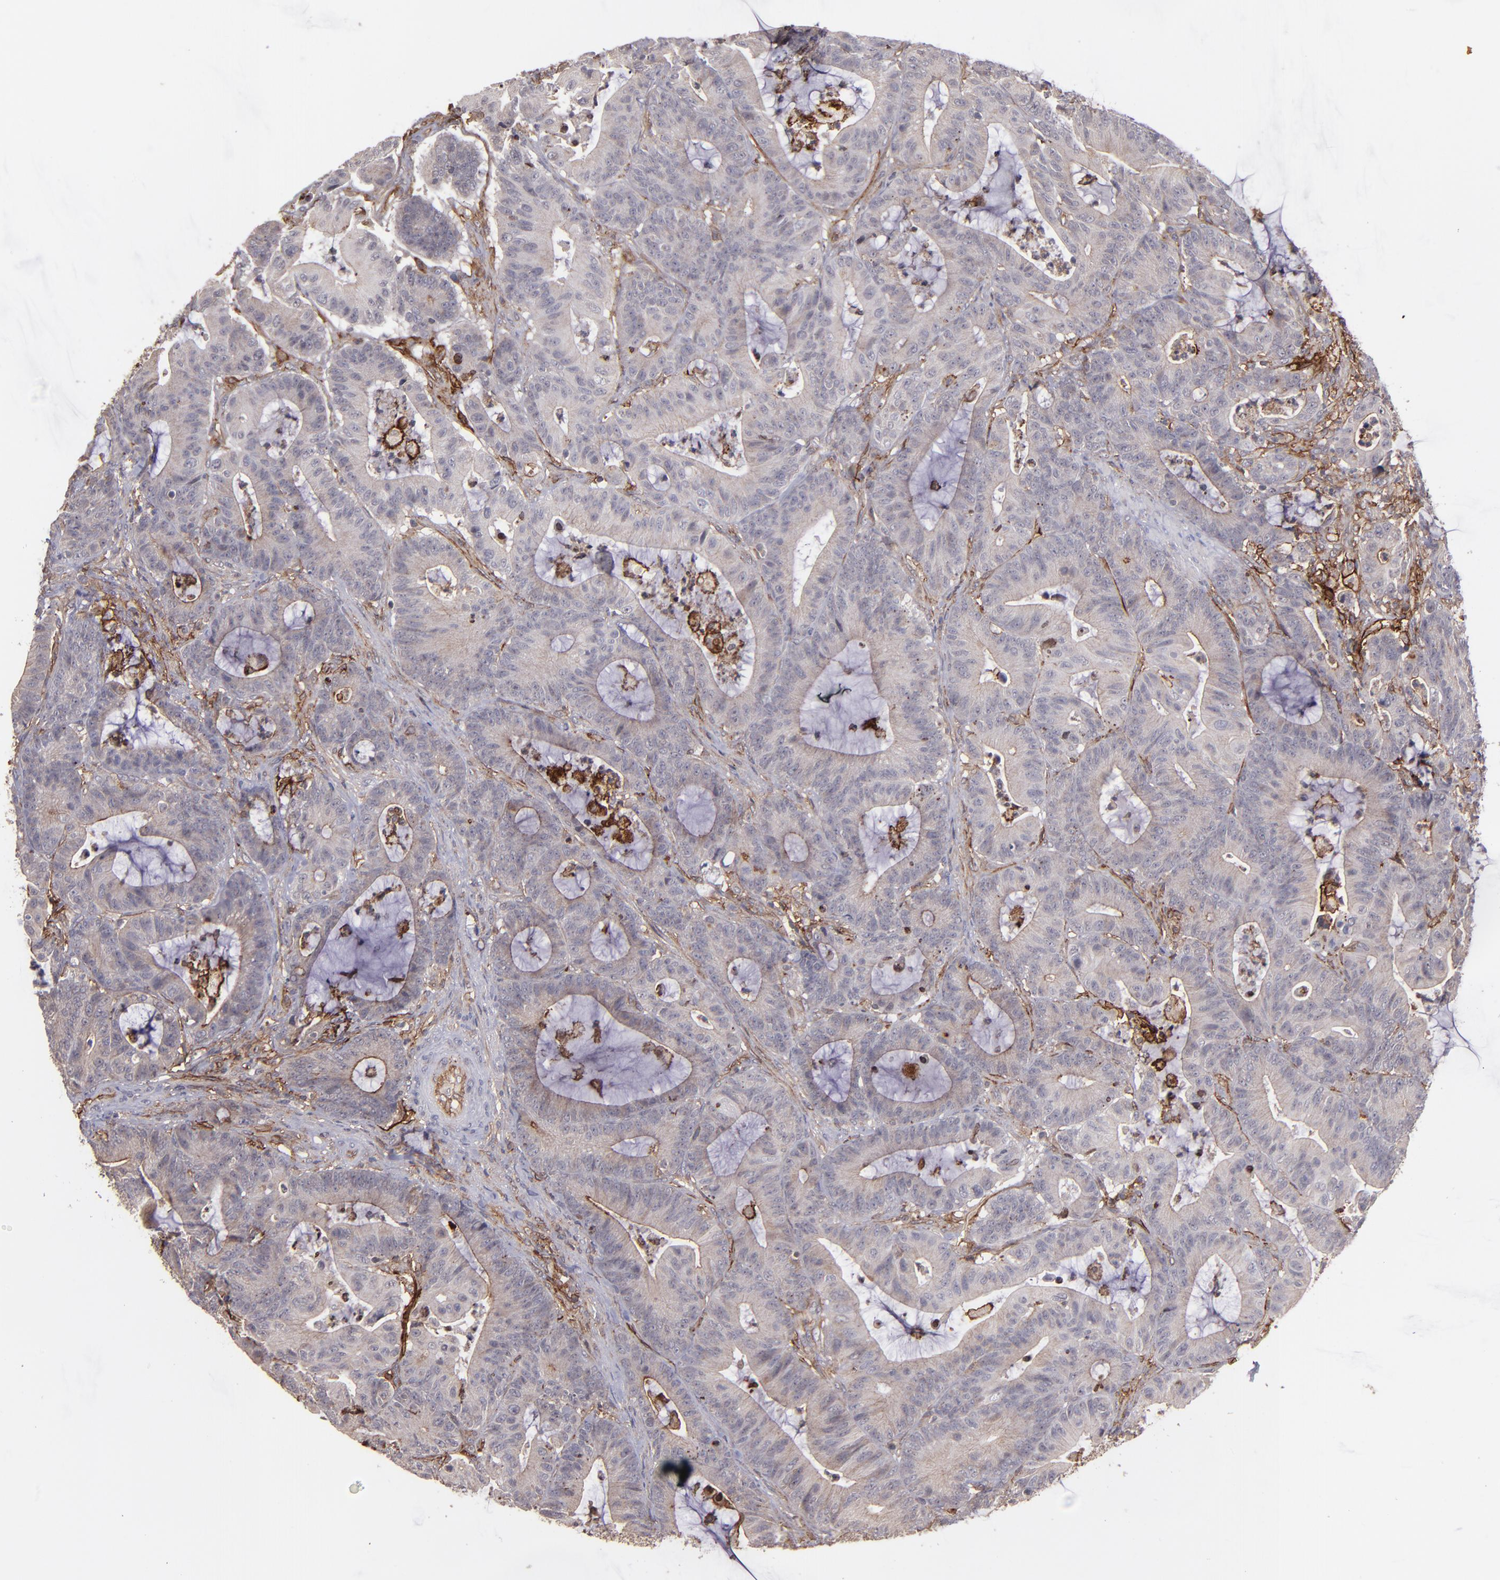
{"staining": {"intensity": "weak", "quantity": "25%-75%", "location": "cytoplasmic/membranous"}, "tissue": "colorectal cancer", "cell_type": "Tumor cells", "image_type": "cancer", "snomed": [{"axis": "morphology", "description": "Adenocarcinoma, NOS"}, {"axis": "topography", "description": "Colon"}], "caption": "The histopathology image demonstrates a brown stain indicating the presence of a protein in the cytoplasmic/membranous of tumor cells in colorectal adenocarcinoma.", "gene": "ICAM1", "patient": {"sex": "female", "age": 84}}